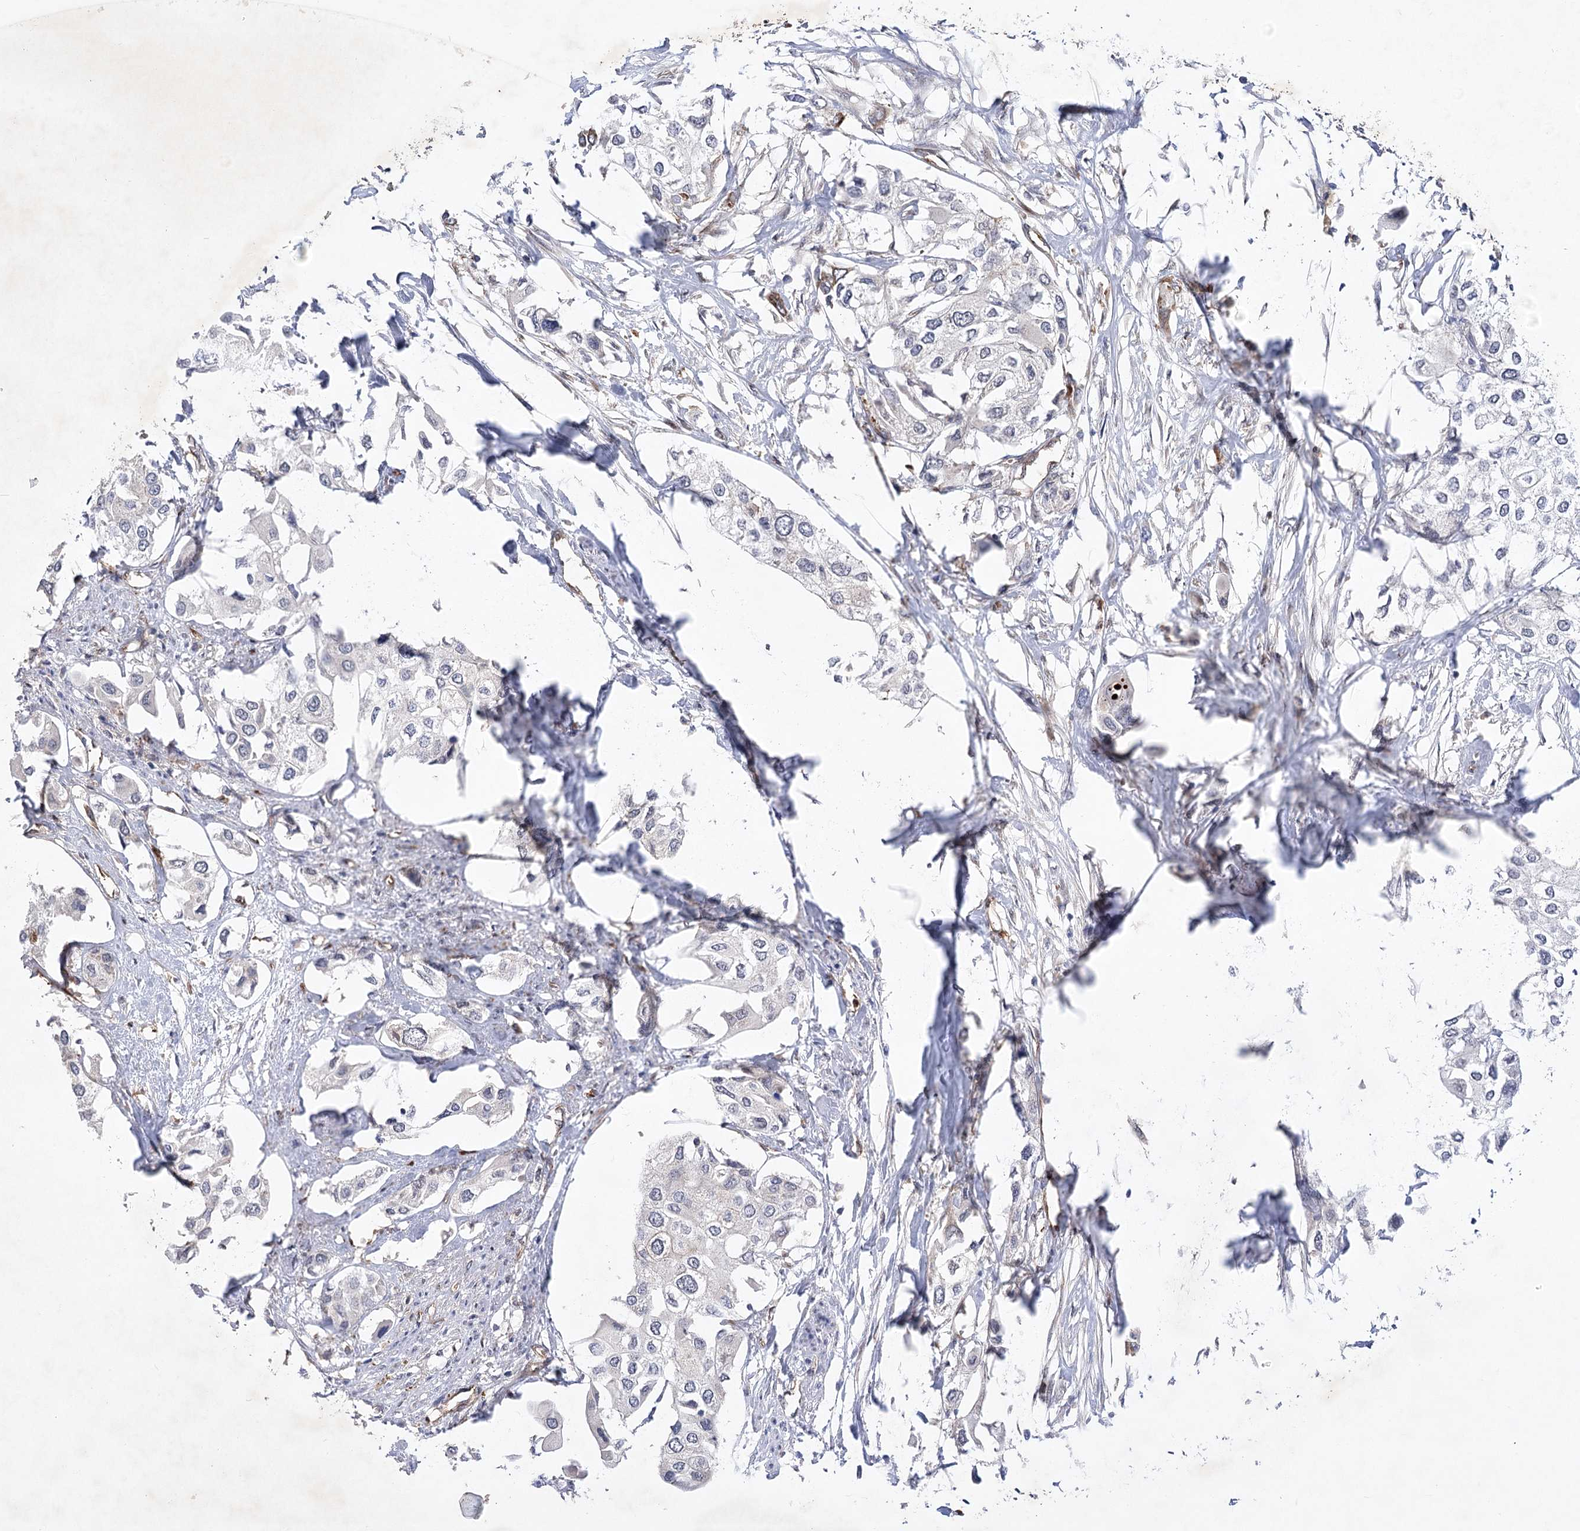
{"staining": {"intensity": "negative", "quantity": "none", "location": "none"}, "tissue": "urothelial cancer", "cell_type": "Tumor cells", "image_type": "cancer", "snomed": [{"axis": "morphology", "description": "Urothelial carcinoma, High grade"}, {"axis": "topography", "description": "Urinary bladder"}], "caption": "Urothelial cancer was stained to show a protein in brown. There is no significant staining in tumor cells.", "gene": "ARHGAP31", "patient": {"sex": "male", "age": 64}}